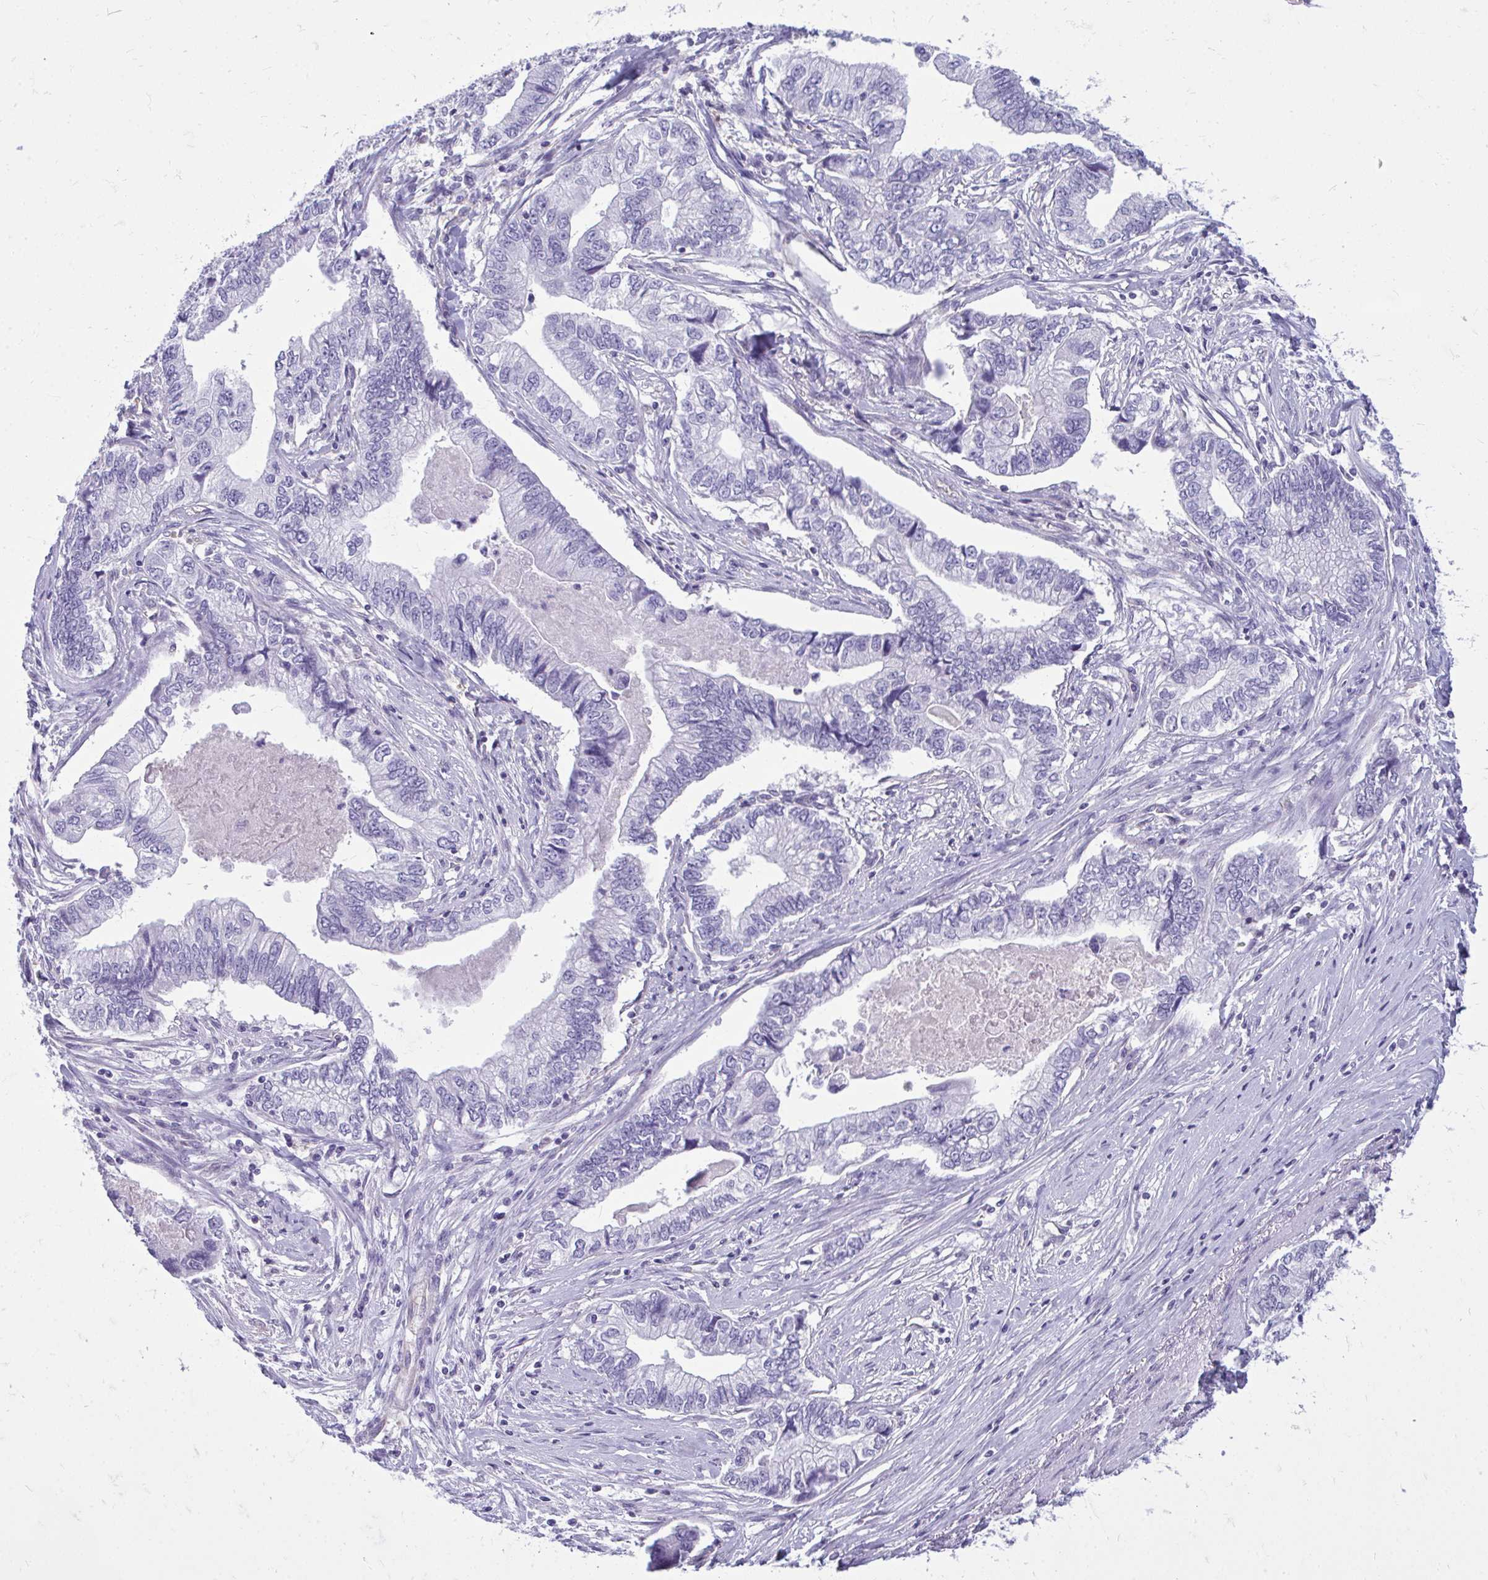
{"staining": {"intensity": "negative", "quantity": "none", "location": "none"}, "tissue": "stomach cancer", "cell_type": "Tumor cells", "image_type": "cancer", "snomed": [{"axis": "morphology", "description": "Adenocarcinoma, NOS"}, {"axis": "topography", "description": "Pancreas"}, {"axis": "topography", "description": "Stomach, upper"}], "caption": "This image is of stomach cancer (adenocarcinoma) stained with immunohistochemistry to label a protein in brown with the nuclei are counter-stained blue. There is no expression in tumor cells. Nuclei are stained in blue.", "gene": "FABP3", "patient": {"sex": "male", "age": 77}}